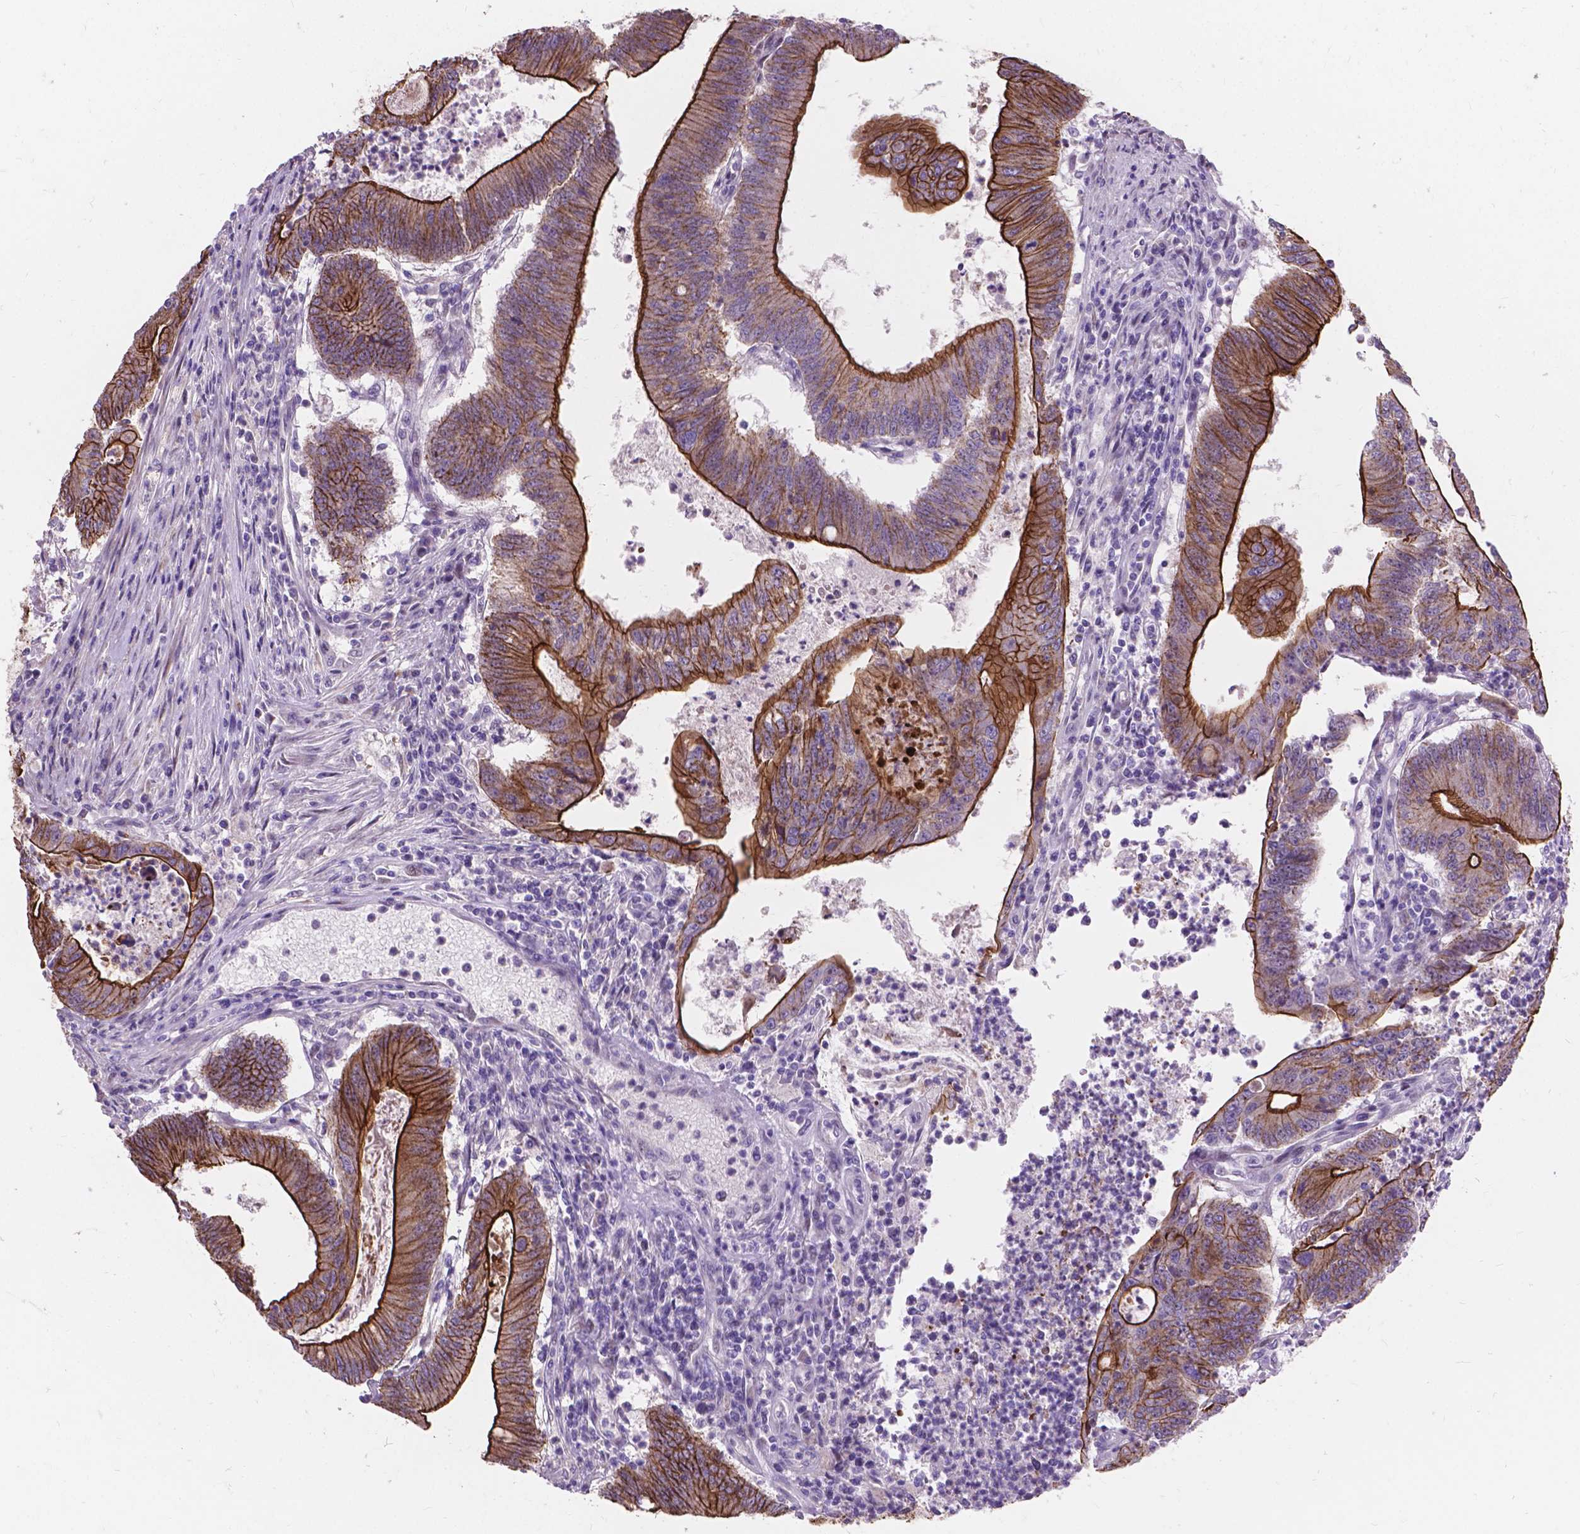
{"staining": {"intensity": "strong", "quantity": ">75%", "location": "cytoplasmic/membranous"}, "tissue": "colorectal cancer", "cell_type": "Tumor cells", "image_type": "cancer", "snomed": [{"axis": "morphology", "description": "Adenocarcinoma, NOS"}, {"axis": "topography", "description": "Colon"}], "caption": "Tumor cells exhibit high levels of strong cytoplasmic/membranous staining in about >75% of cells in human adenocarcinoma (colorectal).", "gene": "MYH14", "patient": {"sex": "female", "age": 70}}